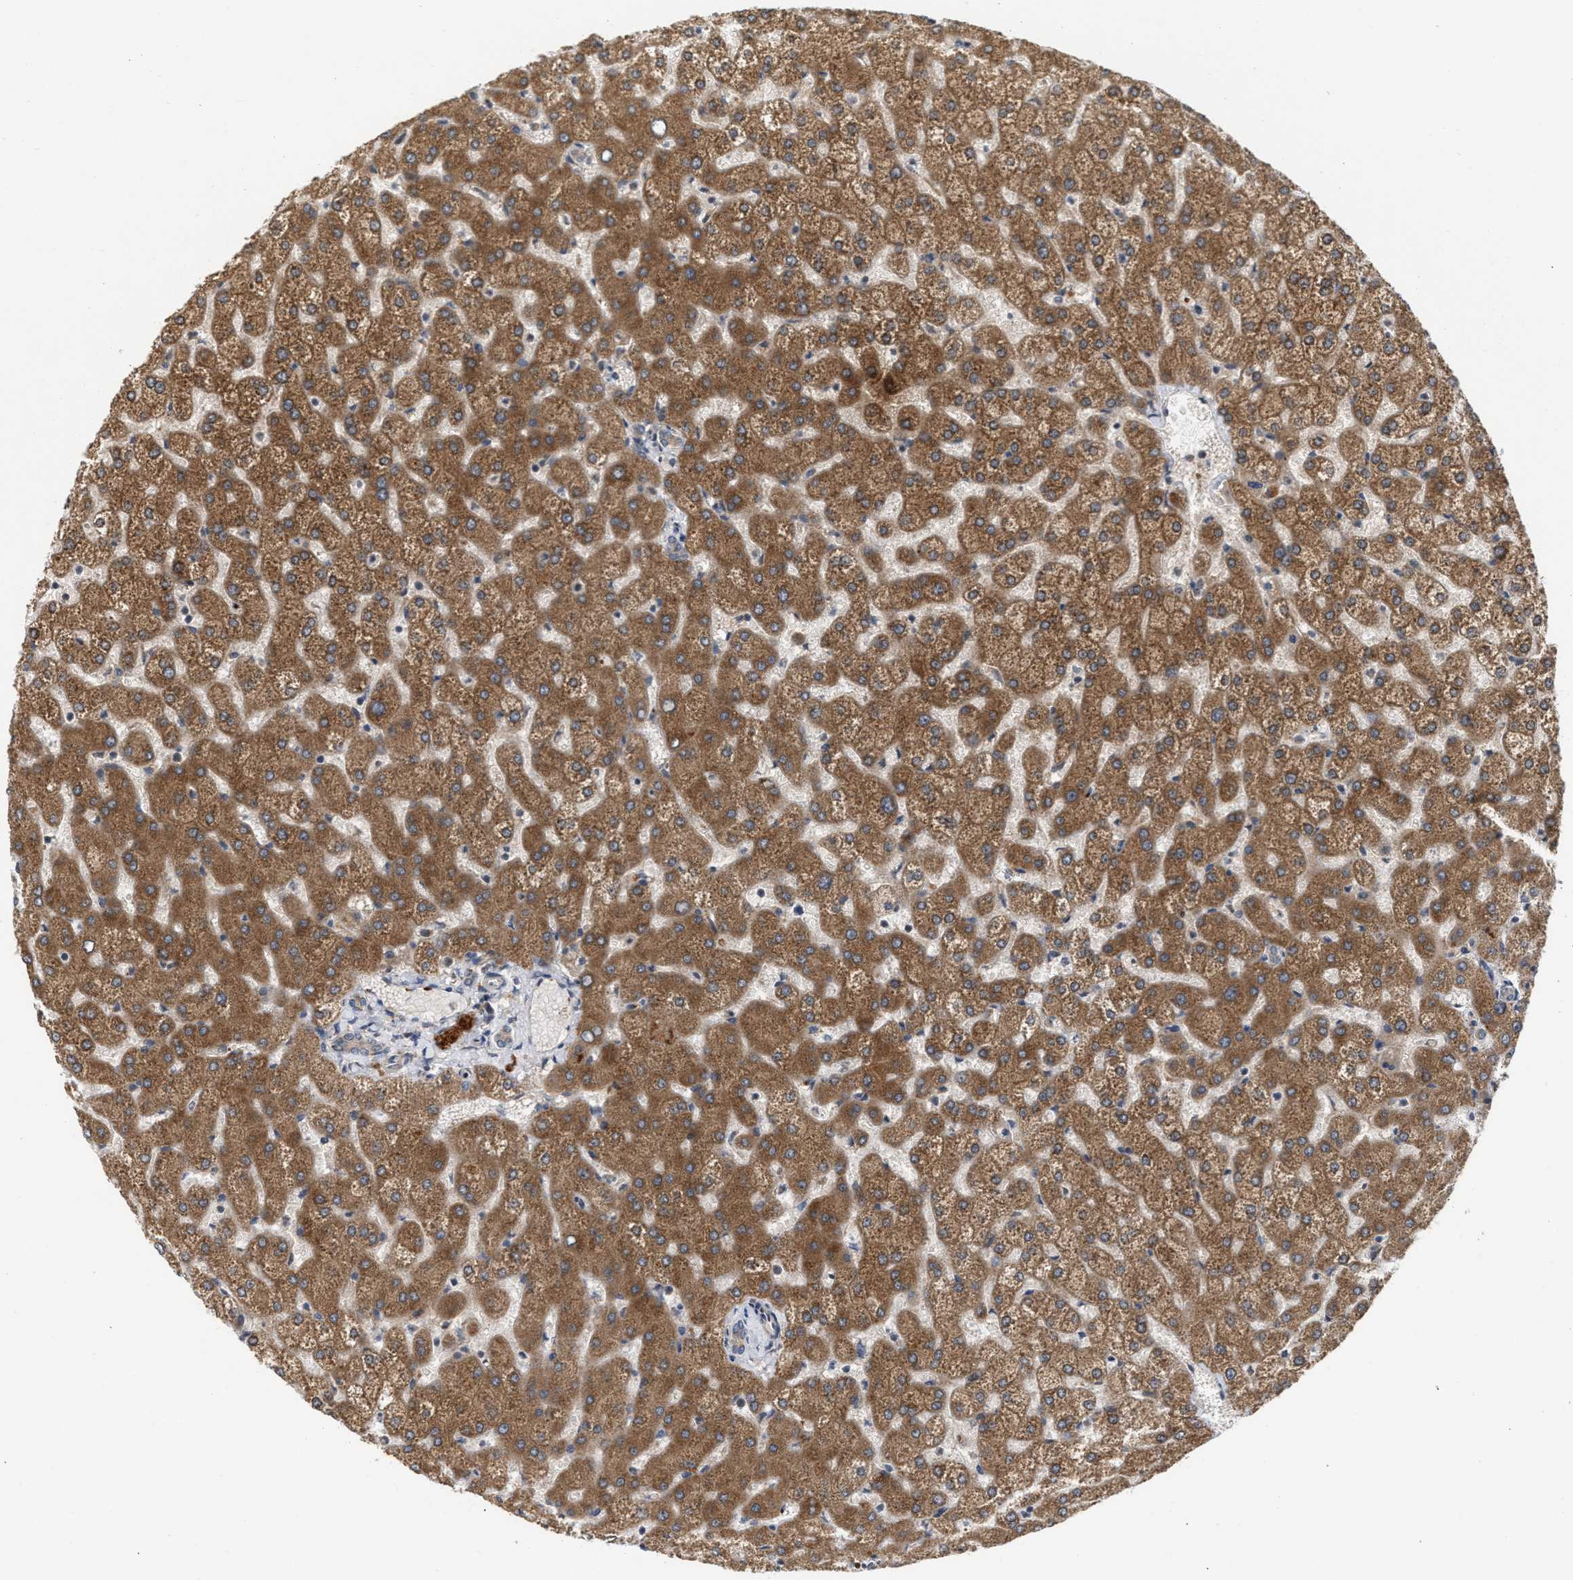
{"staining": {"intensity": "weak", "quantity": "<25%", "location": "cytoplasmic/membranous"}, "tissue": "liver", "cell_type": "Cholangiocytes", "image_type": "normal", "snomed": [{"axis": "morphology", "description": "Normal tissue, NOS"}, {"axis": "topography", "description": "Liver"}], "caption": "Liver stained for a protein using IHC demonstrates no staining cholangiocytes.", "gene": "SAR1A", "patient": {"sex": "female", "age": 32}}